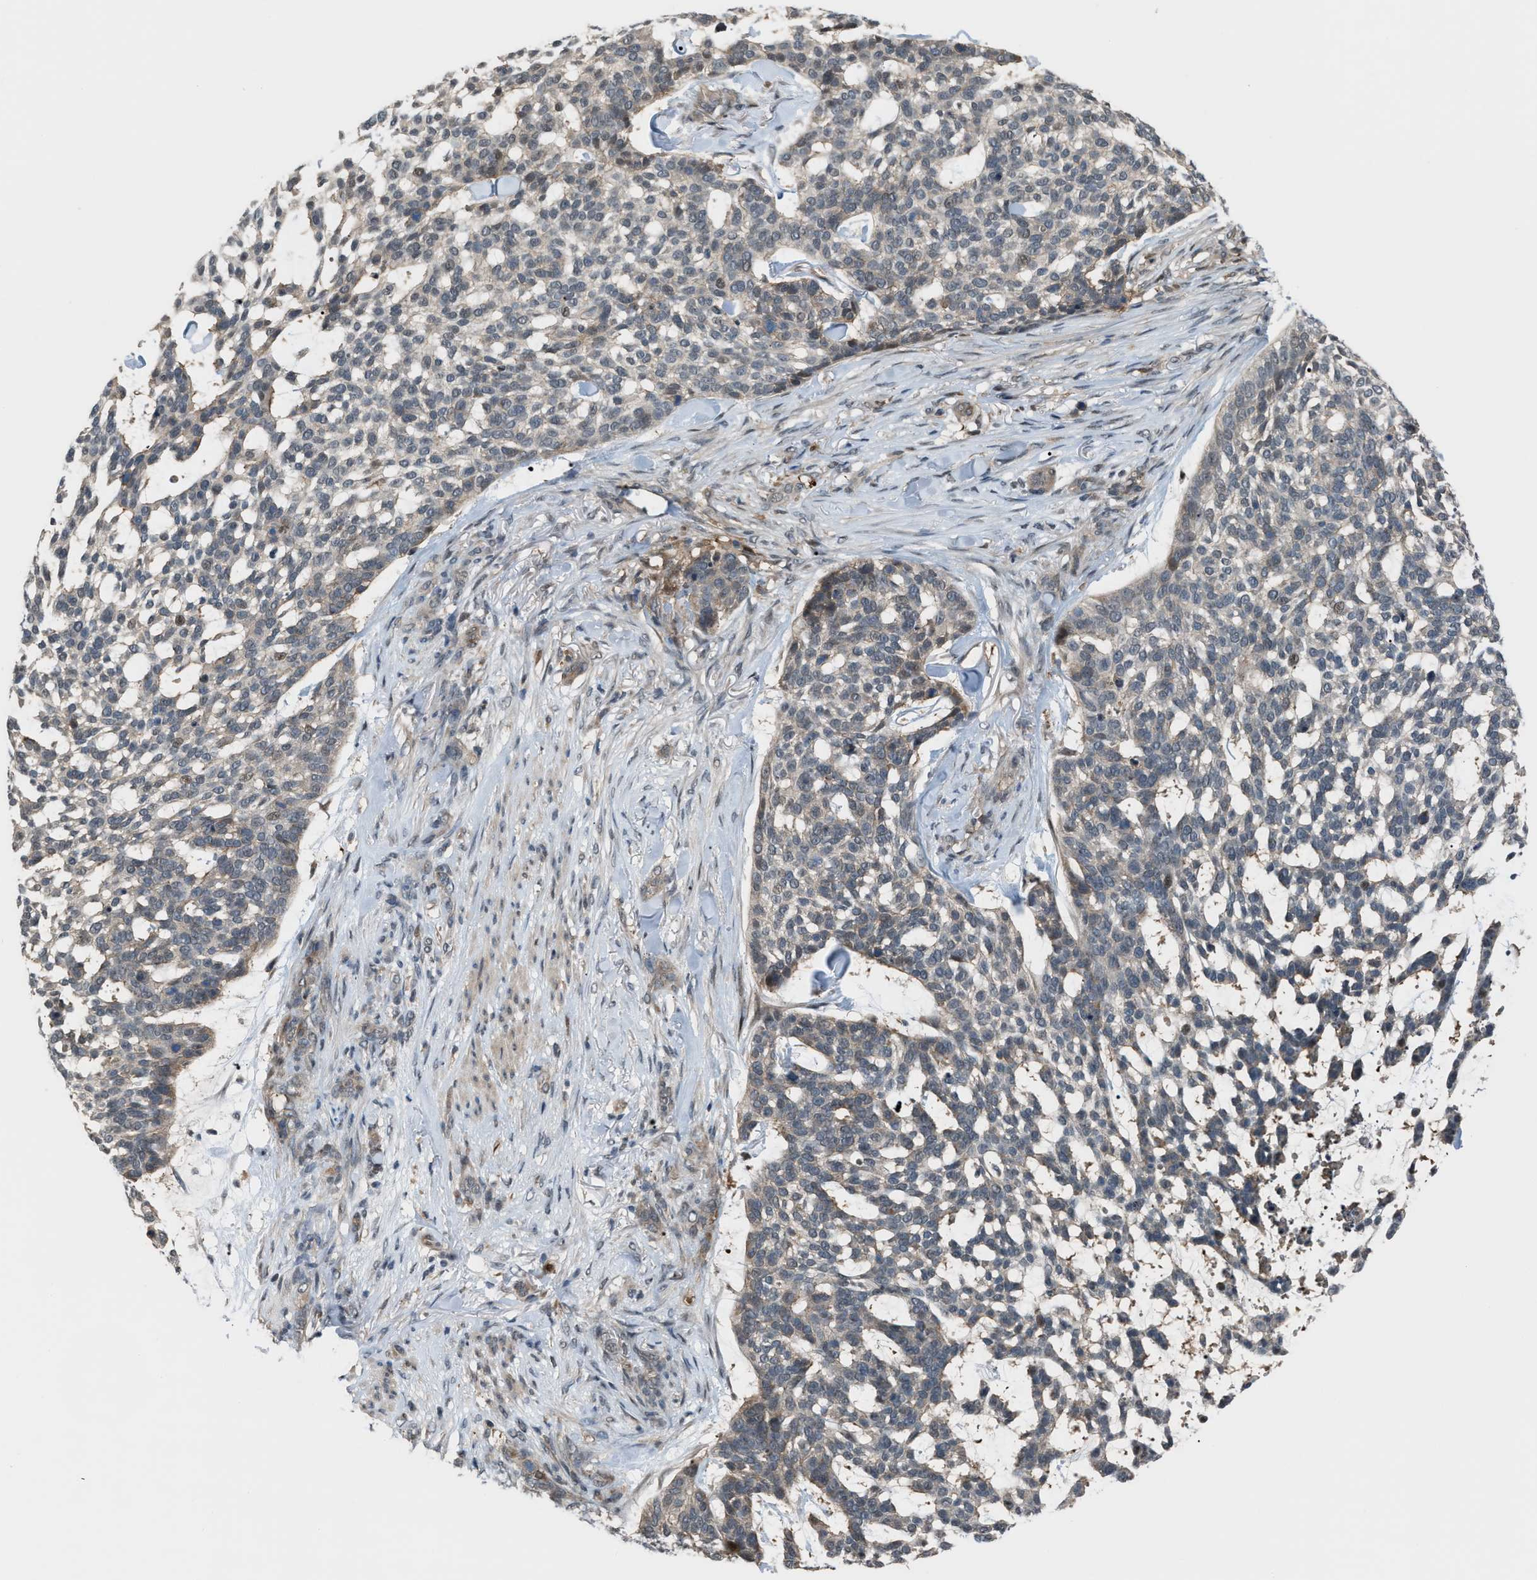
{"staining": {"intensity": "weak", "quantity": "<25%", "location": "cytoplasmic/membranous,nuclear"}, "tissue": "skin cancer", "cell_type": "Tumor cells", "image_type": "cancer", "snomed": [{"axis": "morphology", "description": "Basal cell carcinoma"}, {"axis": "topography", "description": "Skin"}], "caption": "Human skin cancer (basal cell carcinoma) stained for a protein using immunohistochemistry (IHC) reveals no expression in tumor cells.", "gene": "RFFL", "patient": {"sex": "female", "age": 64}}